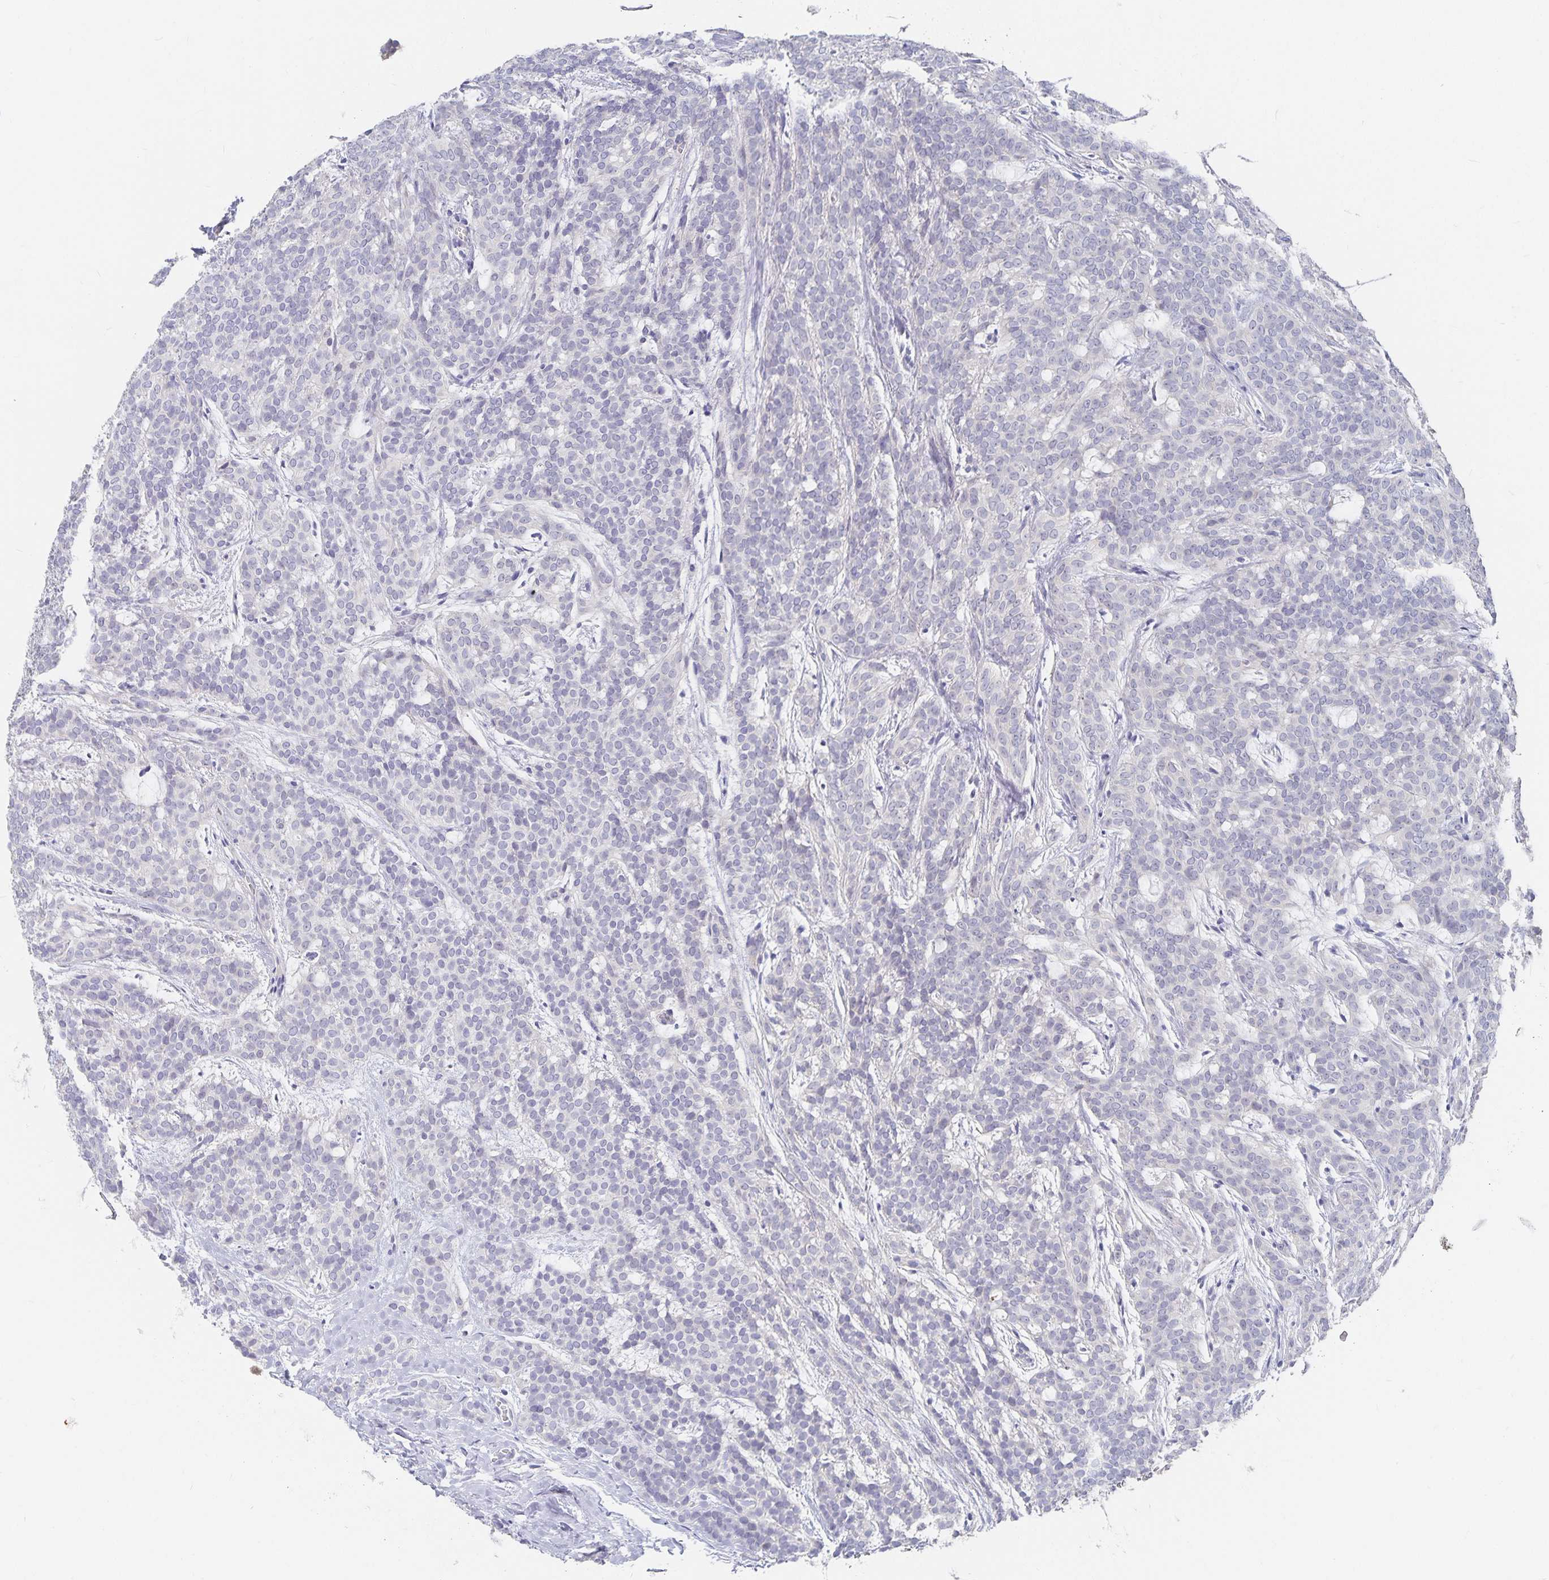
{"staining": {"intensity": "negative", "quantity": "none", "location": "none"}, "tissue": "head and neck cancer", "cell_type": "Tumor cells", "image_type": "cancer", "snomed": [{"axis": "morphology", "description": "Normal tissue, NOS"}, {"axis": "morphology", "description": "Adenocarcinoma, NOS"}, {"axis": "topography", "description": "Oral tissue"}, {"axis": "topography", "description": "Head-Neck"}], "caption": "The micrograph reveals no staining of tumor cells in head and neck adenocarcinoma.", "gene": "DNAH9", "patient": {"sex": "female", "age": 57}}